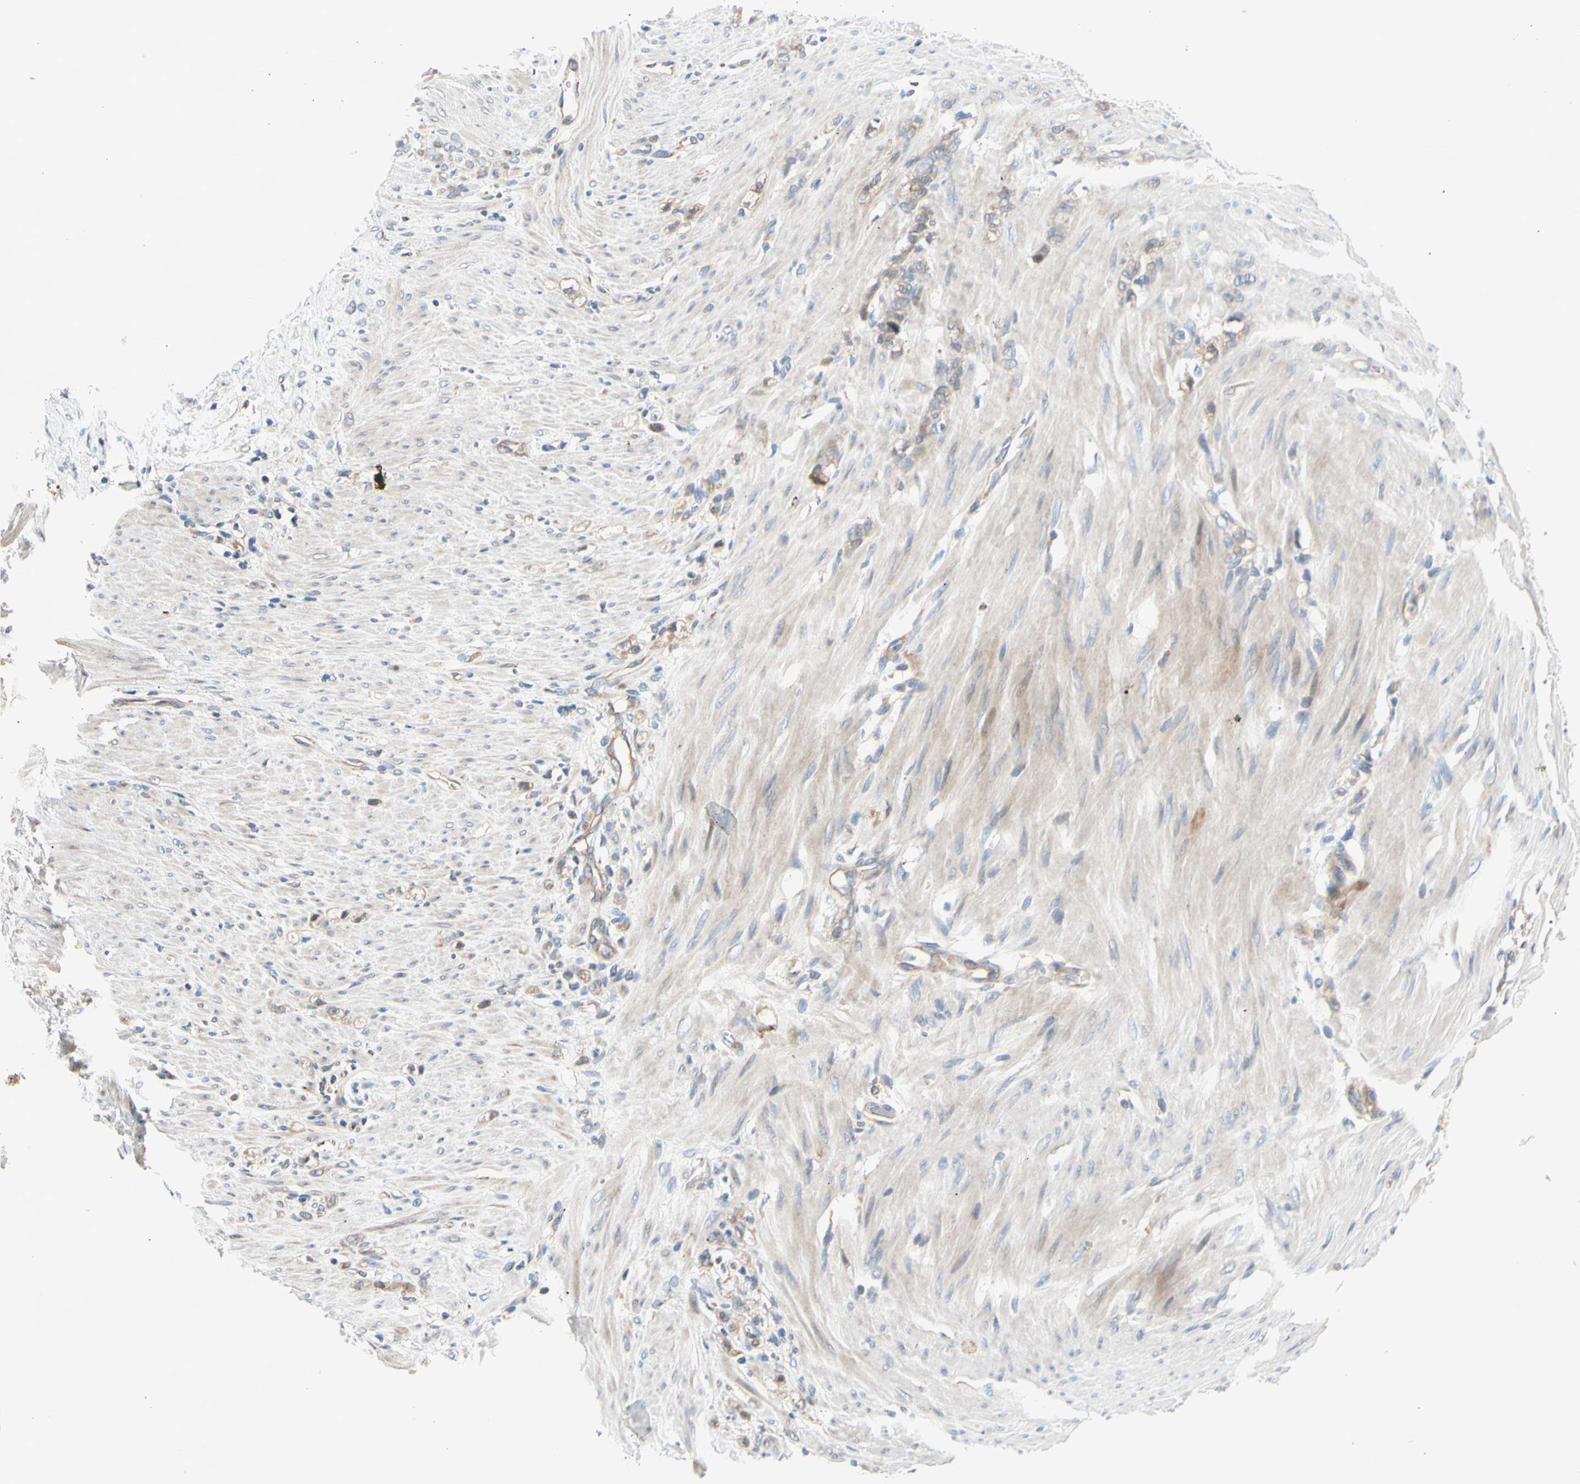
{"staining": {"intensity": "weak", "quantity": "25%-75%", "location": "cytoplasmic/membranous"}, "tissue": "stomach cancer", "cell_type": "Tumor cells", "image_type": "cancer", "snomed": [{"axis": "morphology", "description": "Adenocarcinoma, NOS"}, {"axis": "topography", "description": "Stomach"}], "caption": "Brown immunohistochemical staining in stomach adenocarcinoma exhibits weak cytoplasmic/membranous positivity in about 25%-75% of tumor cells.", "gene": "MAP3K3", "patient": {"sex": "male", "age": 82}}